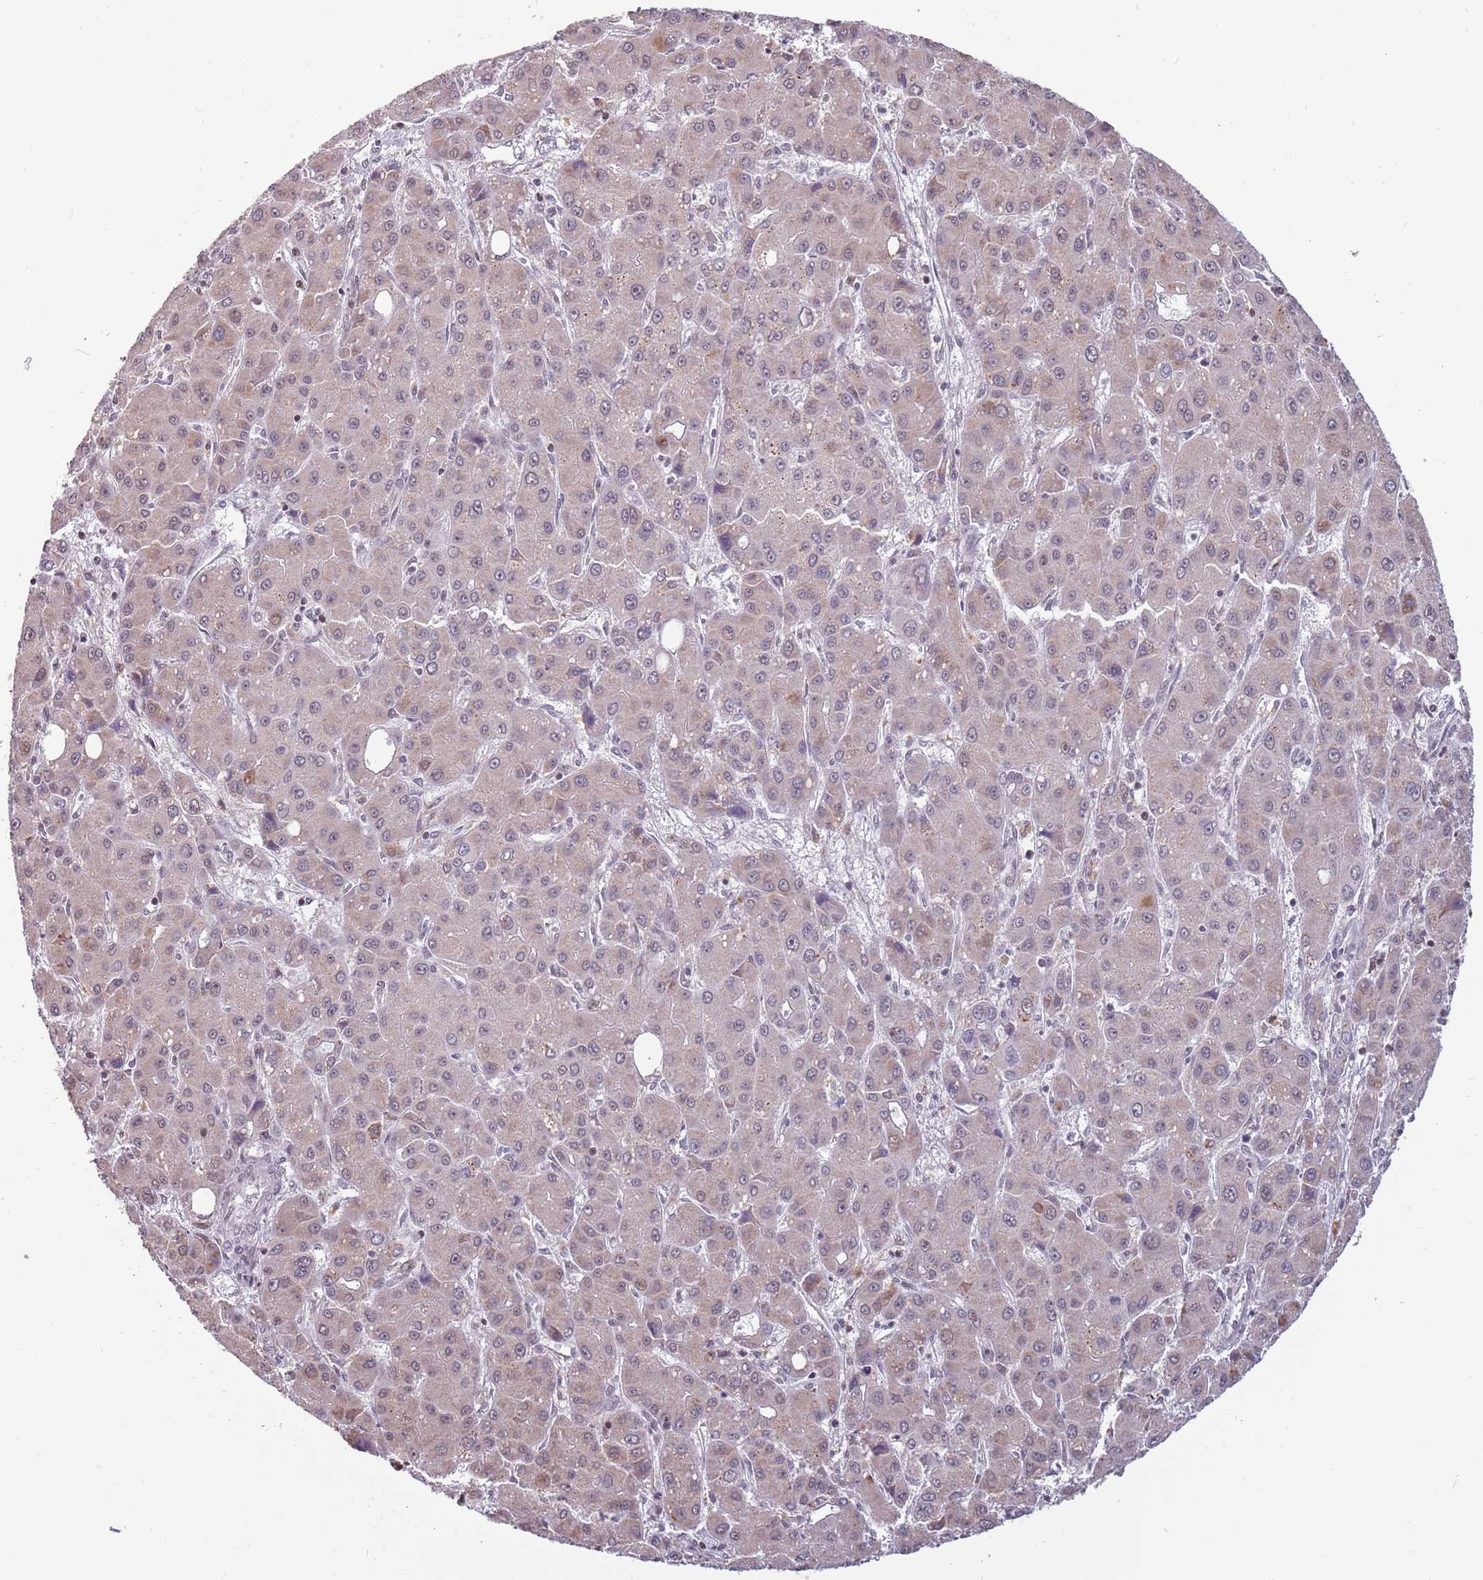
{"staining": {"intensity": "weak", "quantity": "<25%", "location": "cytoplasmic/membranous"}, "tissue": "liver cancer", "cell_type": "Tumor cells", "image_type": "cancer", "snomed": [{"axis": "morphology", "description": "Carcinoma, Hepatocellular, NOS"}, {"axis": "topography", "description": "Liver"}], "caption": "This is a photomicrograph of immunohistochemistry staining of liver hepatocellular carcinoma, which shows no staining in tumor cells.", "gene": "BARD1", "patient": {"sex": "male", "age": 55}}